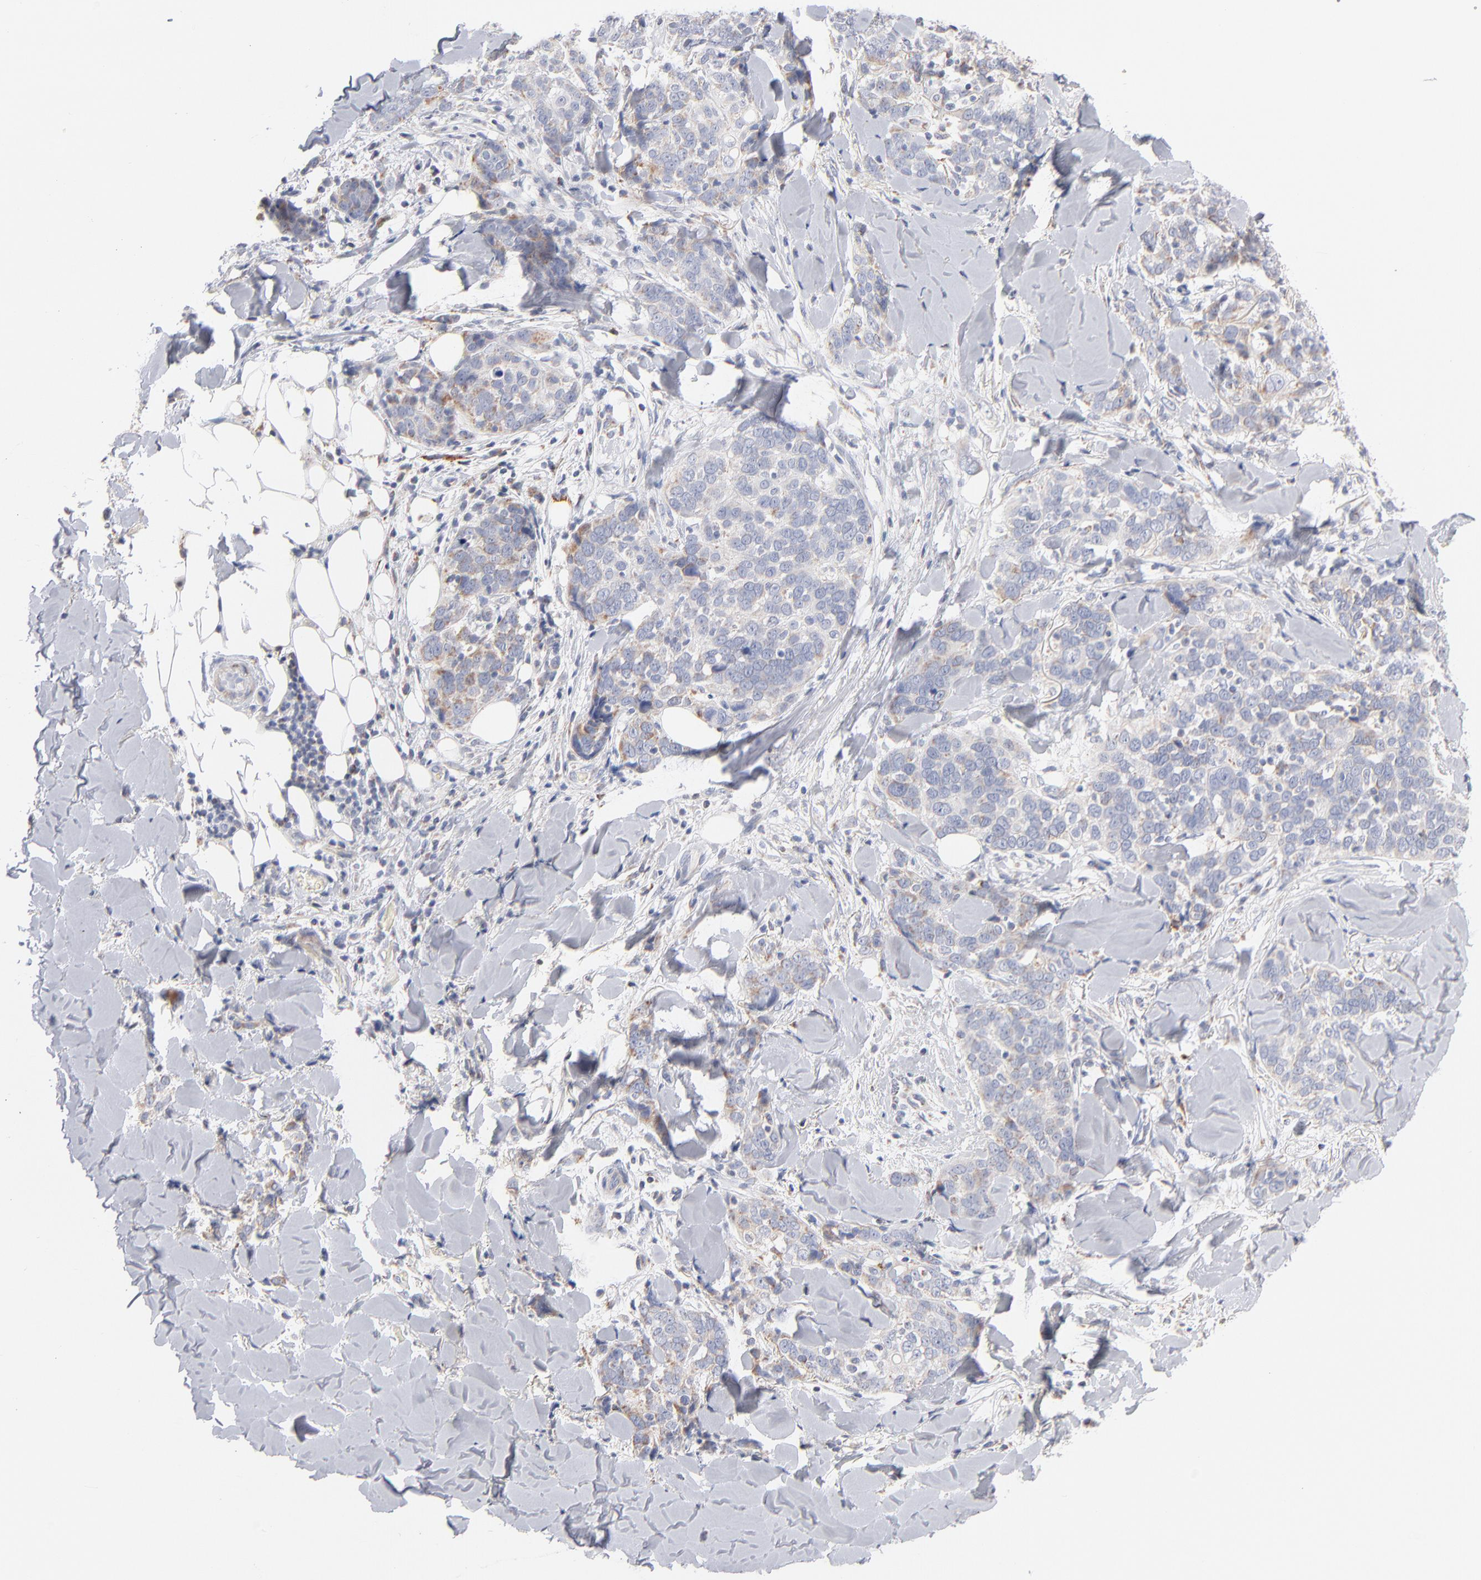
{"staining": {"intensity": "moderate", "quantity": "<25%", "location": "cytoplasmic/membranous"}, "tissue": "skin cancer", "cell_type": "Tumor cells", "image_type": "cancer", "snomed": [{"axis": "morphology", "description": "Normal tissue, NOS"}, {"axis": "morphology", "description": "Squamous cell carcinoma, NOS"}, {"axis": "topography", "description": "Skin"}], "caption": "Human skin cancer stained with a brown dye exhibits moderate cytoplasmic/membranous positive positivity in about <25% of tumor cells.", "gene": "MRPL58", "patient": {"sex": "female", "age": 83}}